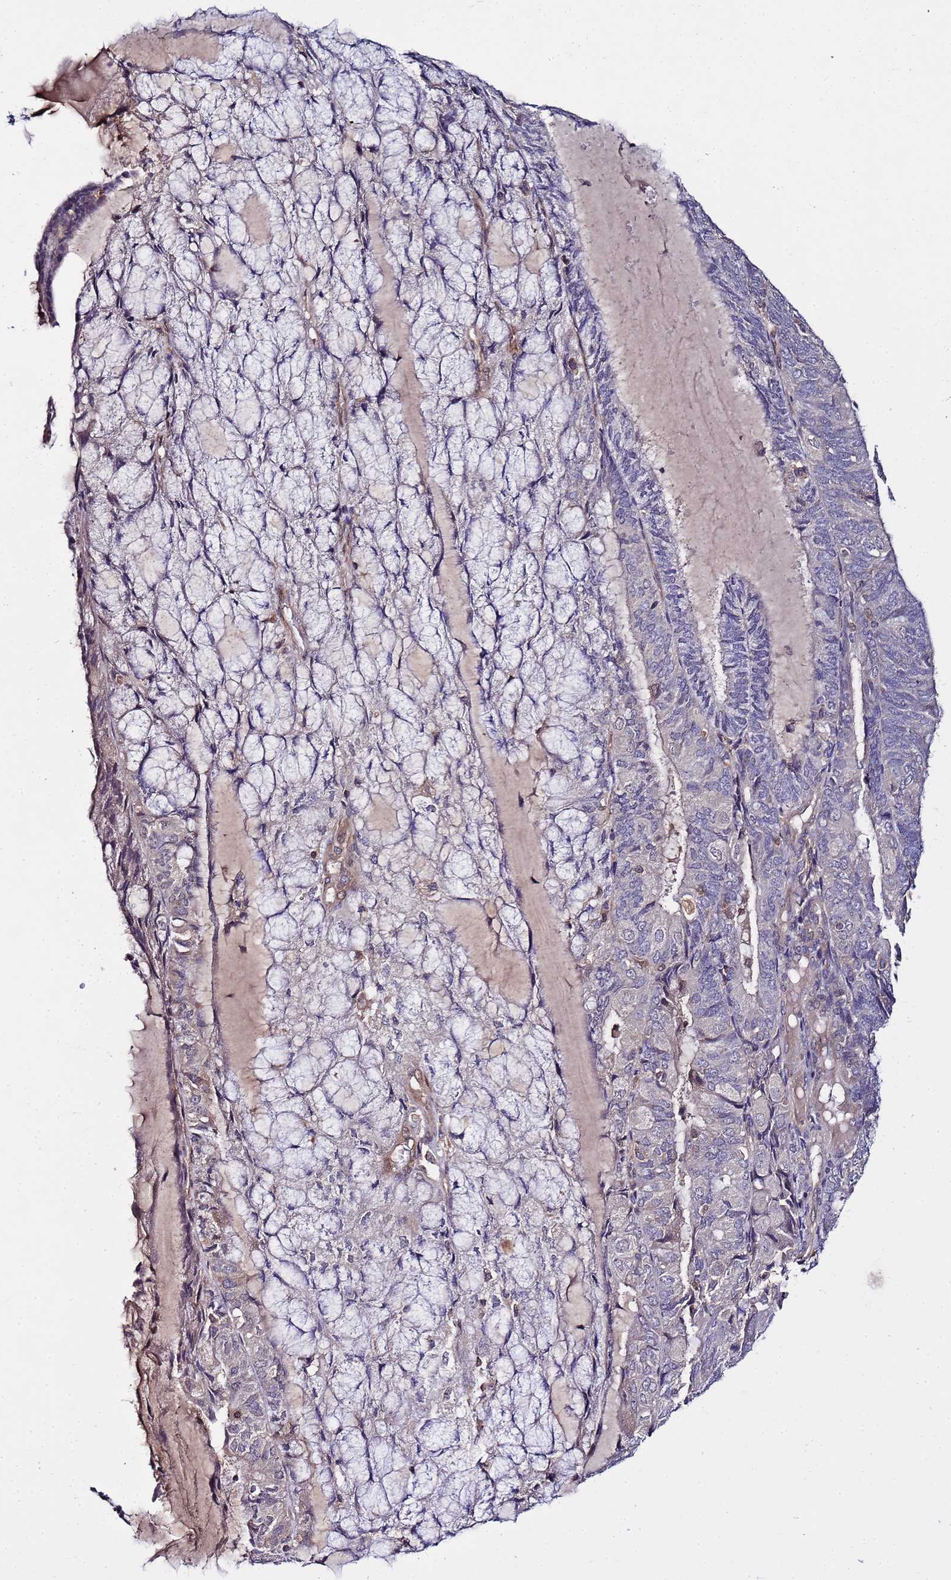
{"staining": {"intensity": "negative", "quantity": "none", "location": "none"}, "tissue": "endometrial cancer", "cell_type": "Tumor cells", "image_type": "cancer", "snomed": [{"axis": "morphology", "description": "Adenocarcinoma, NOS"}, {"axis": "topography", "description": "Endometrium"}], "caption": "Immunohistochemistry image of neoplastic tissue: human endometrial cancer stained with DAB (3,3'-diaminobenzidine) exhibits no significant protein positivity in tumor cells. Nuclei are stained in blue.", "gene": "GSPT2", "patient": {"sex": "female", "age": 81}}